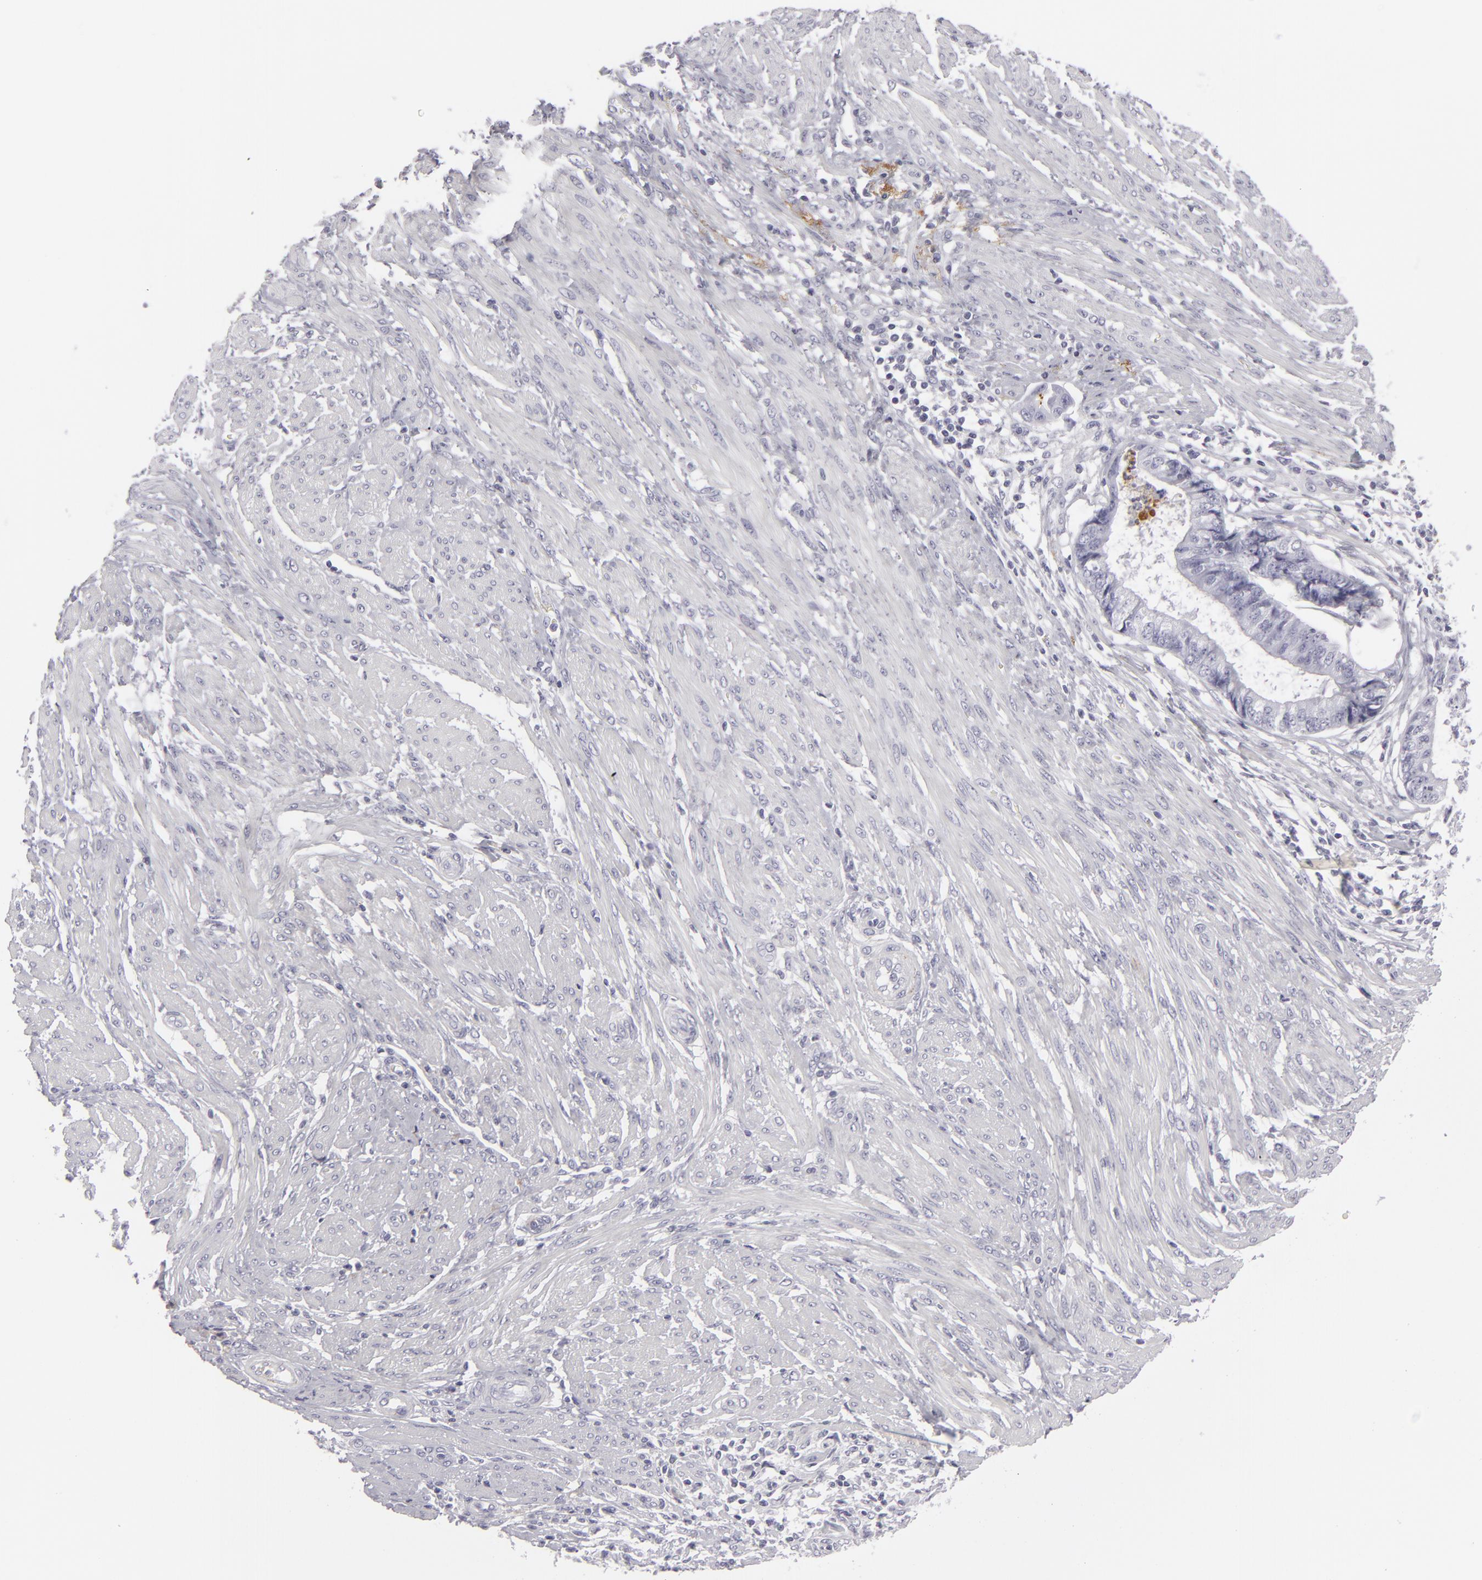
{"staining": {"intensity": "negative", "quantity": "none", "location": "none"}, "tissue": "endometrial cancer", "cell_type": "Tumor cells", "image_type": "cancer", "snomed": [{"axis": "morphology", "description": "Adenocarcinoma, NOS"}, {"axis": "topography", "description": "Endometrium"}], "caption": "DAB immunohistochemical staining of endometrial cancer (adenocarcinoma) shows no significant positivity in tumor cells.", "gene": "C9", "patient": {"sex": "female", "age": 63}}